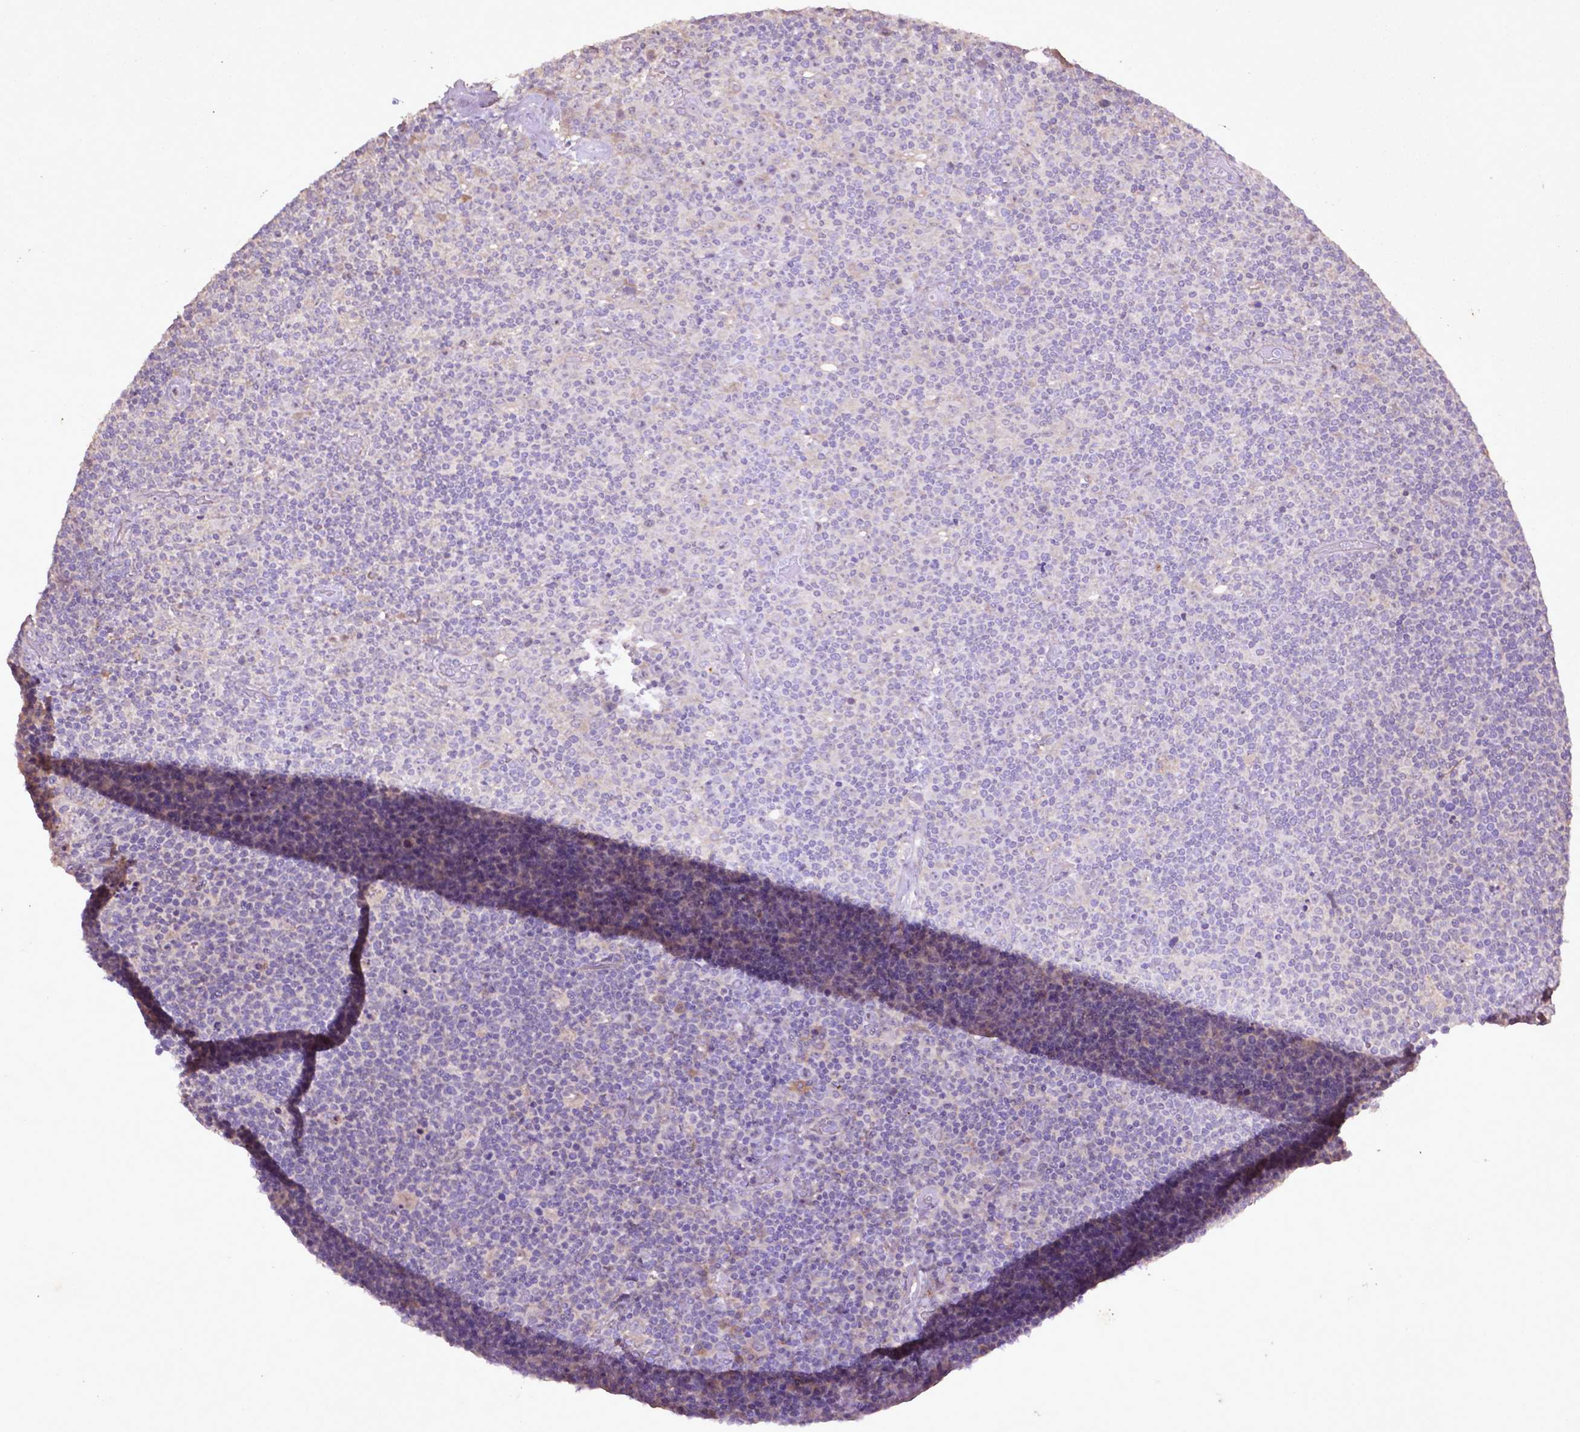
{"staining": {"intensity": "negative", "quantity": "none", "location": "none"}, "tissue": "lymphoma", "cell_type": "Tumor cells", "image_type": "cancer", "snomed": [{"axis": "morphology", "description": "Malignant lymphoma, non-Hodgkin's type, High grade"}, {"axis": "topography", "description": "Lymph node"}], "caption": "Immunohistochemical staining of human high-grade malignant lymphoma, non-Hodgkin's type displays no significant staining in tumor cells.", "gene": "COQ2", "patient": {"sex": "male", "age": 61}}